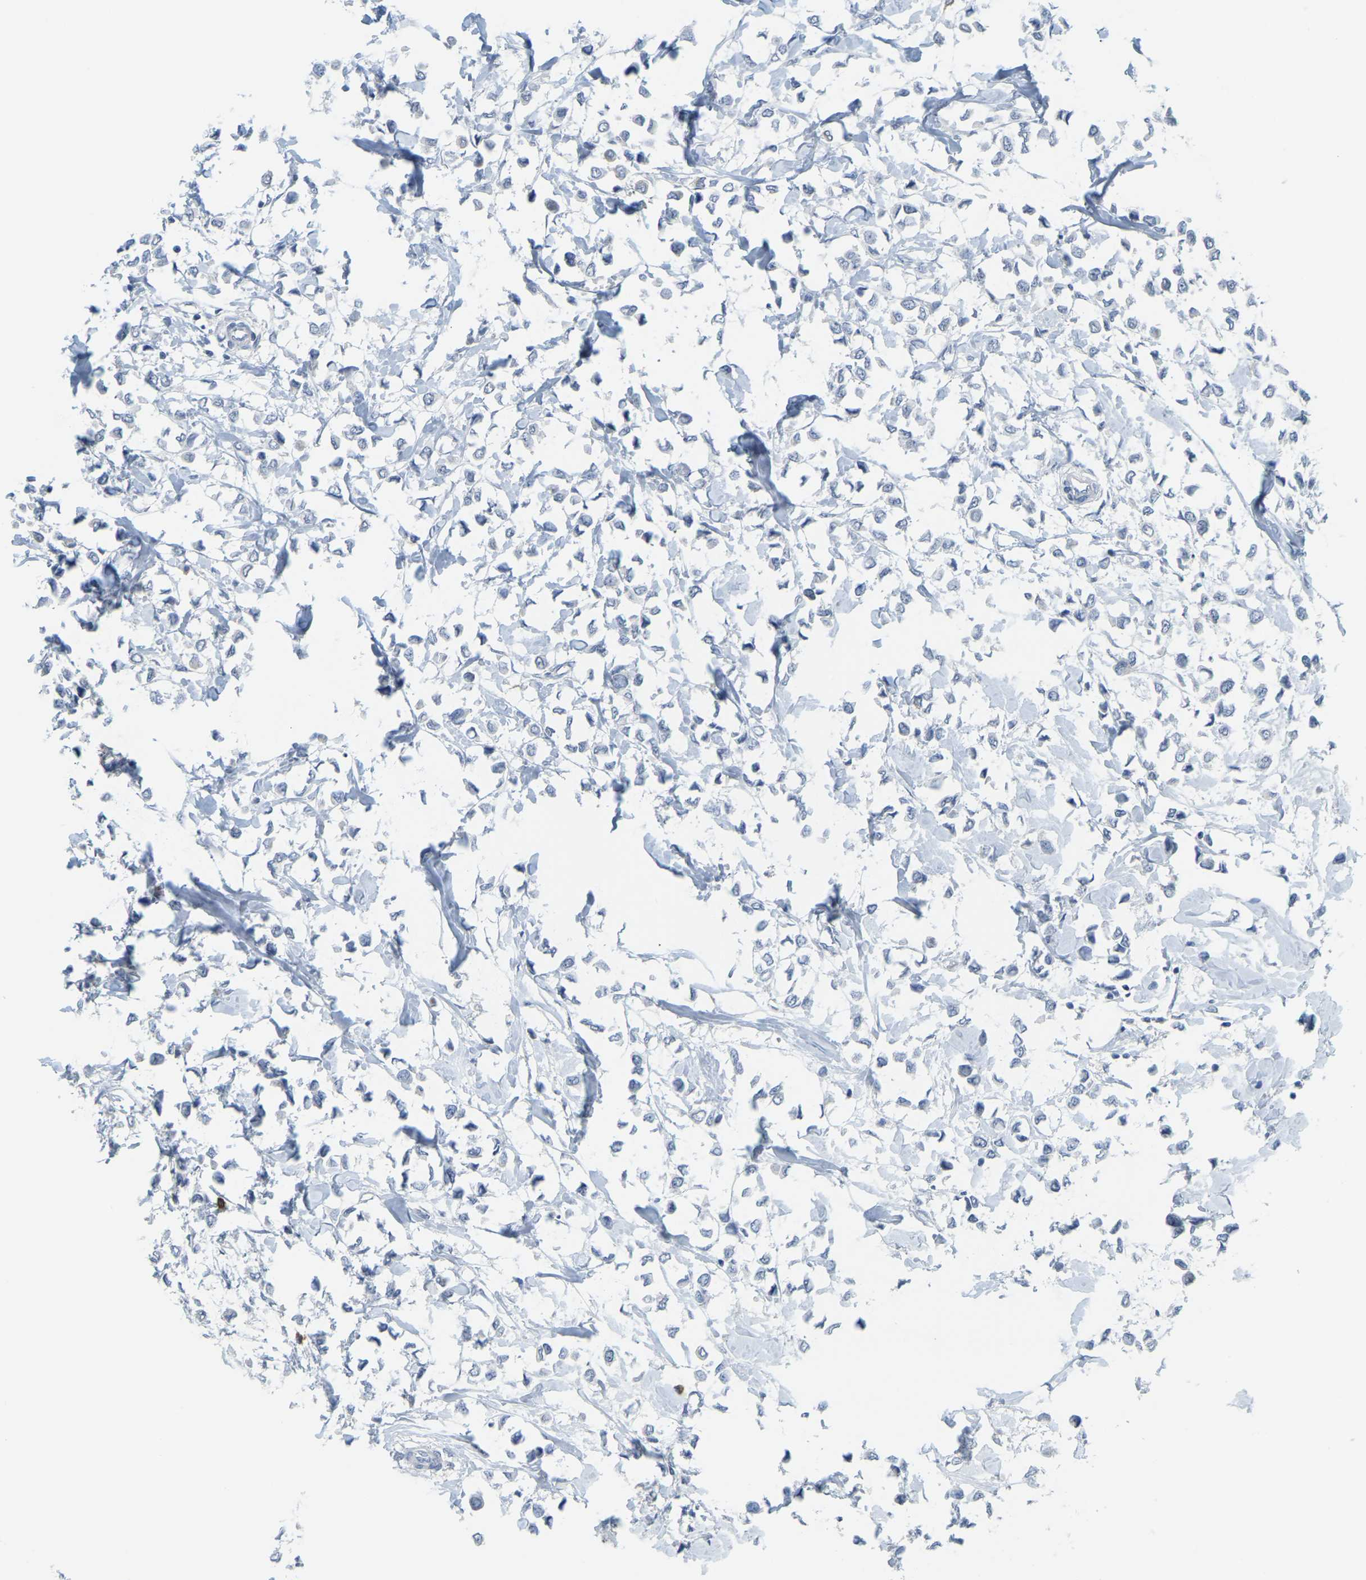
{"staining": {"intensity": "negative", "quantity": "none", "location": "none"}, "tissue": "breast cancer", "cell_type": "Tumor cells", "image_type": "cancer", "snomed": [{"axis": "morphology", "description": "Lobular carcinoma"}, {"axis": "topography", "description": "Breast"}], "caption": "Immunohistochemistry micrograph of neoplastic tissue: human breast cancer stained with DAB reveals no significant protein positivity in tumor cells.", "gene": "BRF2", "patient": {"sex": "female", "age": 51}}